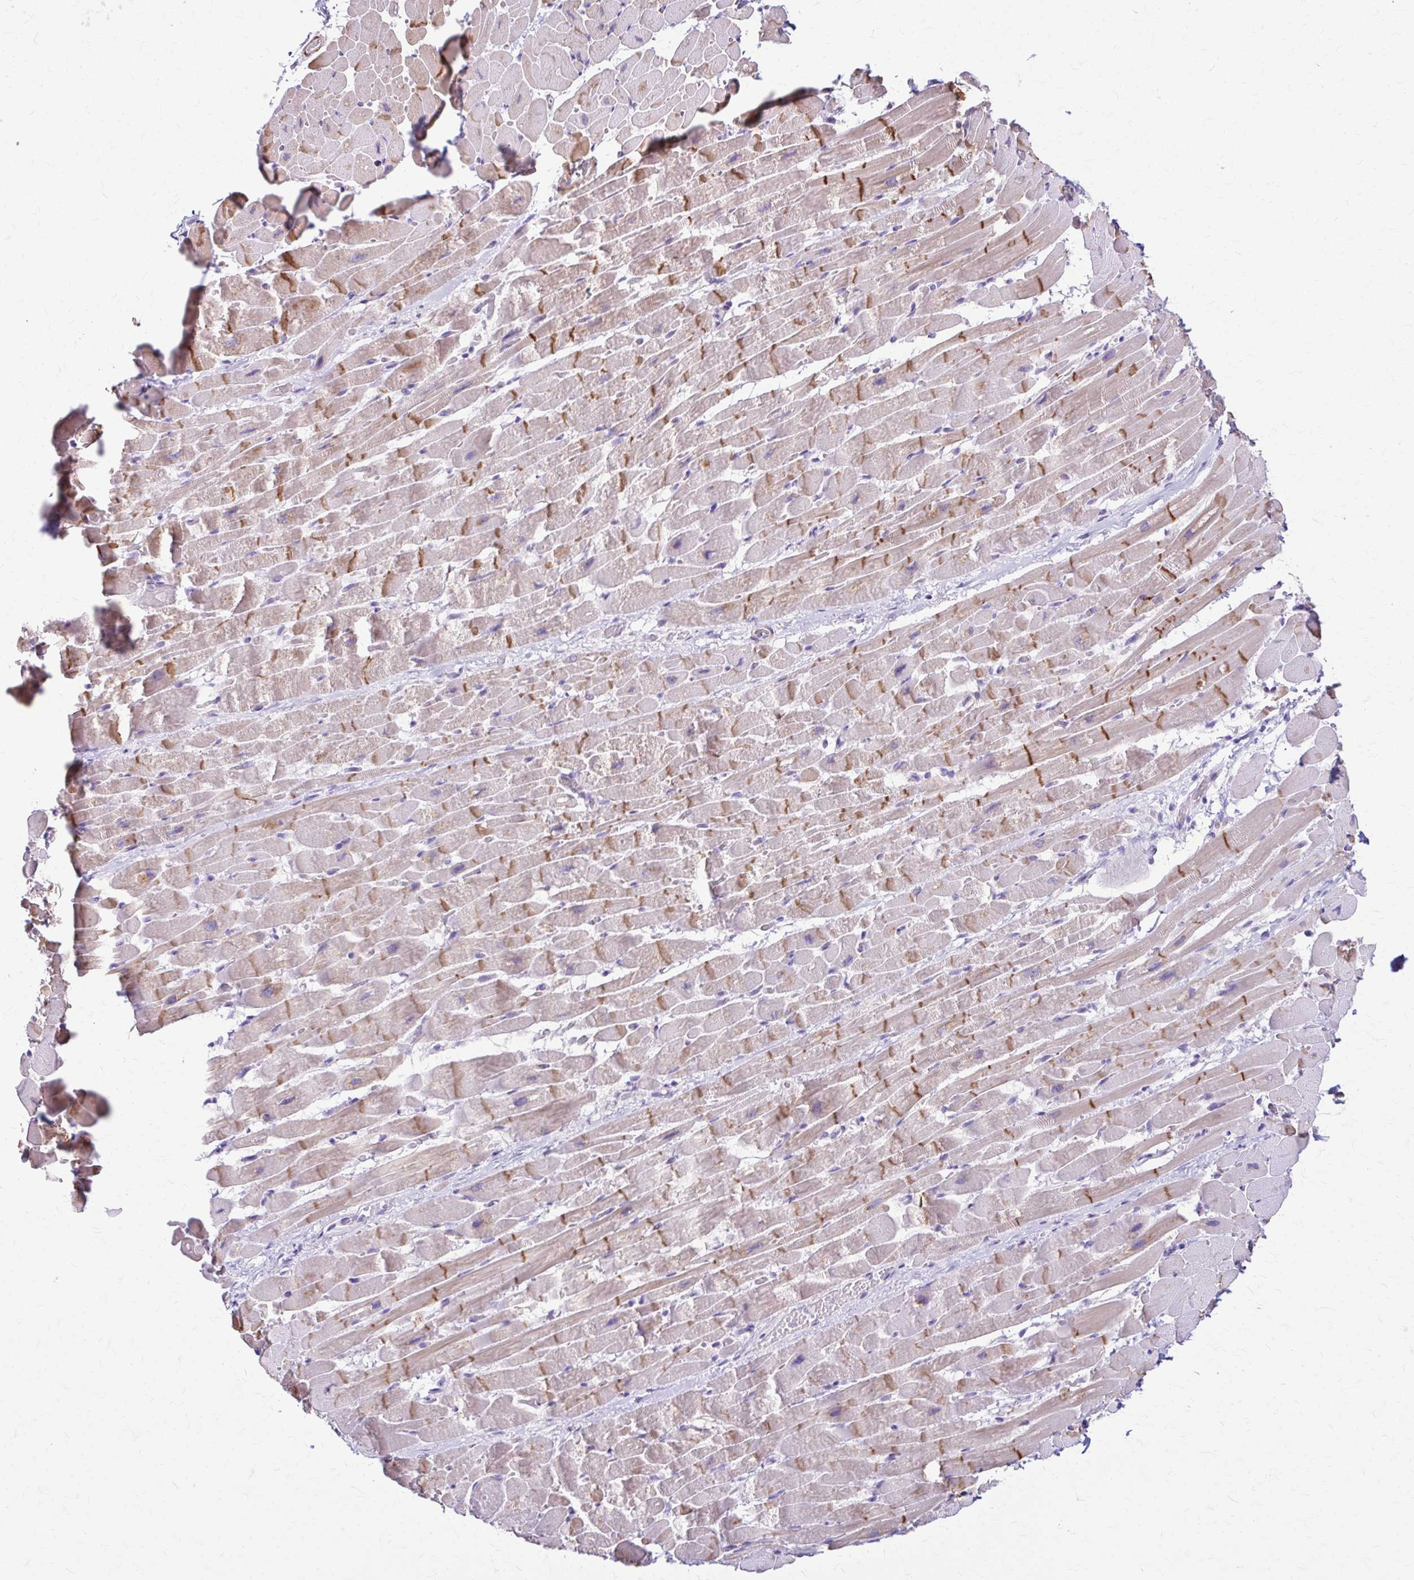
{"staining": {"intensity": "strong", "quantity": "25%-75%", "location": "cytoplasmic/membranous"}, "tissue": "heart muscle", "cell_type": "Cardiomyocytes", "image_type": "normal", "snomed": [{"axis": "morphology", "description": "Normal tissue, NOS"}, {"axis": "topography", "description": "Heart"}], "caption": "Immunohistochemistry (IHC) of benign heart muscle exhibits high levels of strong cytoplasmic/membranous expression in about 25%-75% of cardiomyocytes.", "gene": "DSP", "patient": {"sex": "male", "age": 37}}